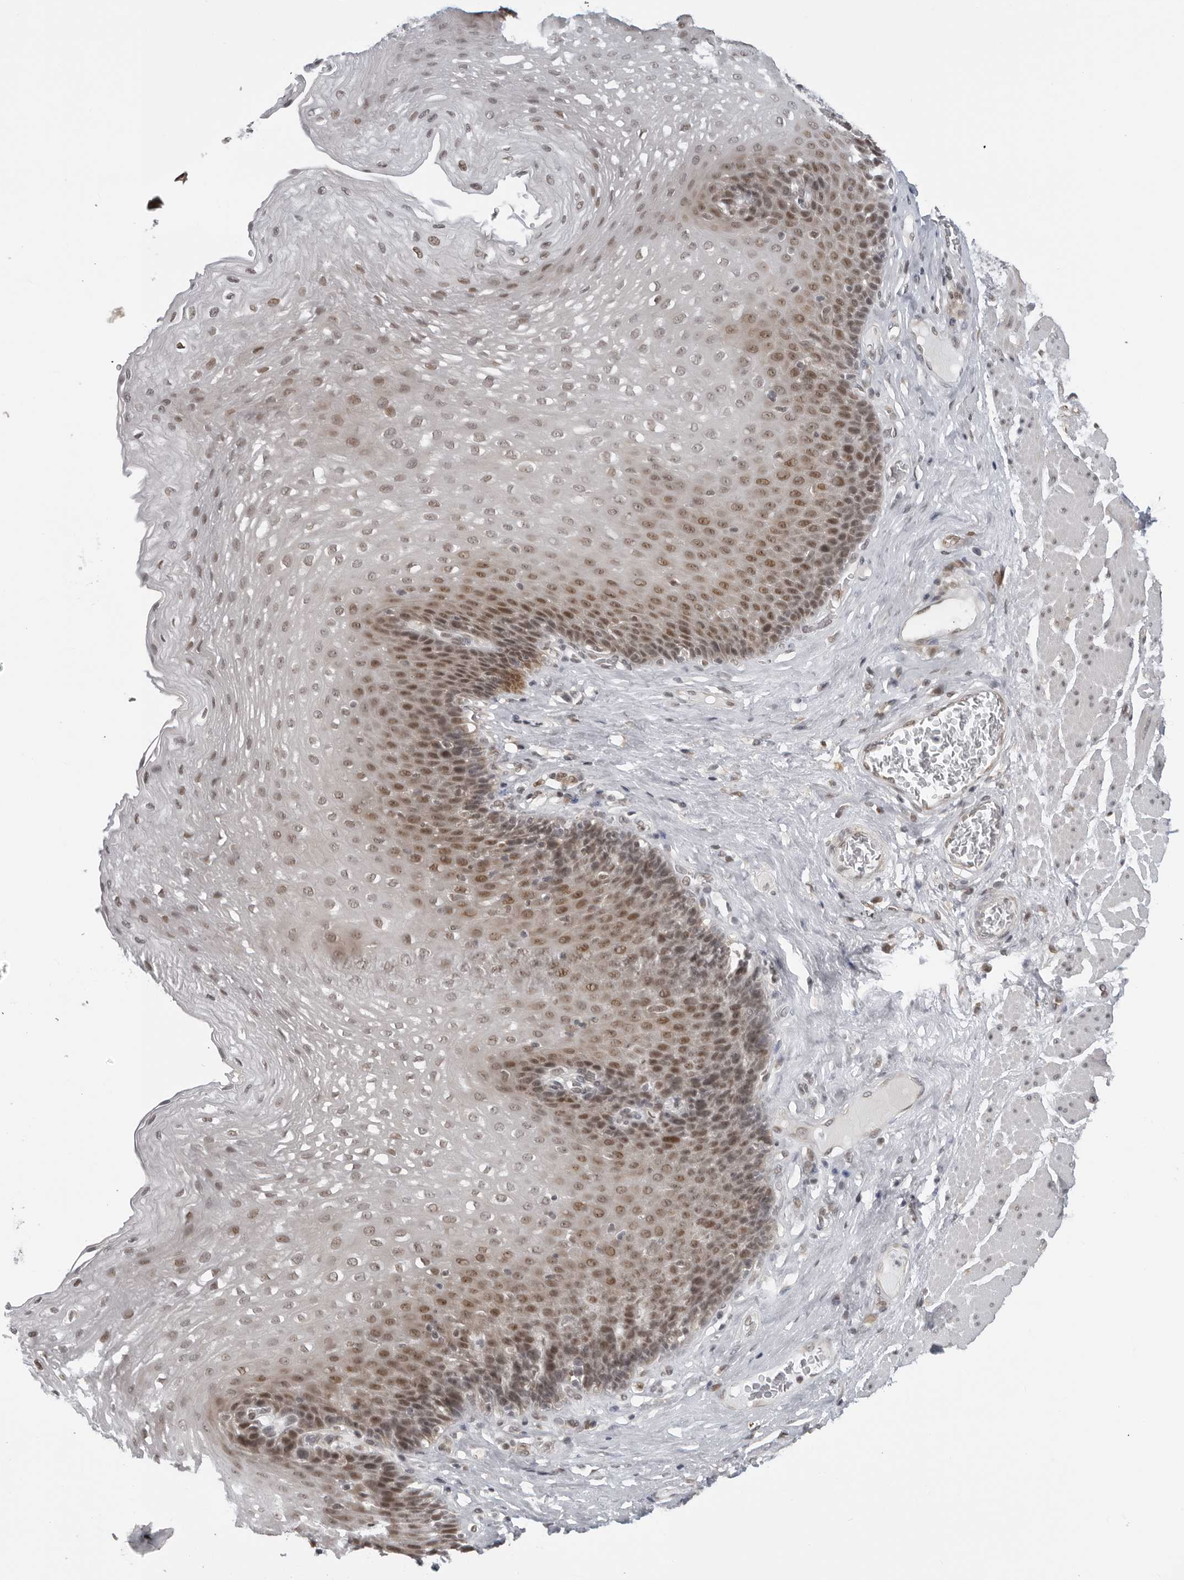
{"staining": {"intensity": "moderate", "quantity": "25%-75%", "location": "nuclear"}, "tissue": "esophagus", "cell_type": "Squamous epithelial cells", "image_type": "normal", "snomed": [{"axis": "morphology", "description": "Normal tissue, NOS"}, {"axis": "topography", "description": "Esophagus"}], "caption": "Brown immunohistochemical staining in benign human esophagus demonstrates moderate nuclear expression in approximately 25%-75% of squamous epithelial cells.", "gene": "MAF", "patient": {"sex": "female", "age": 66}}